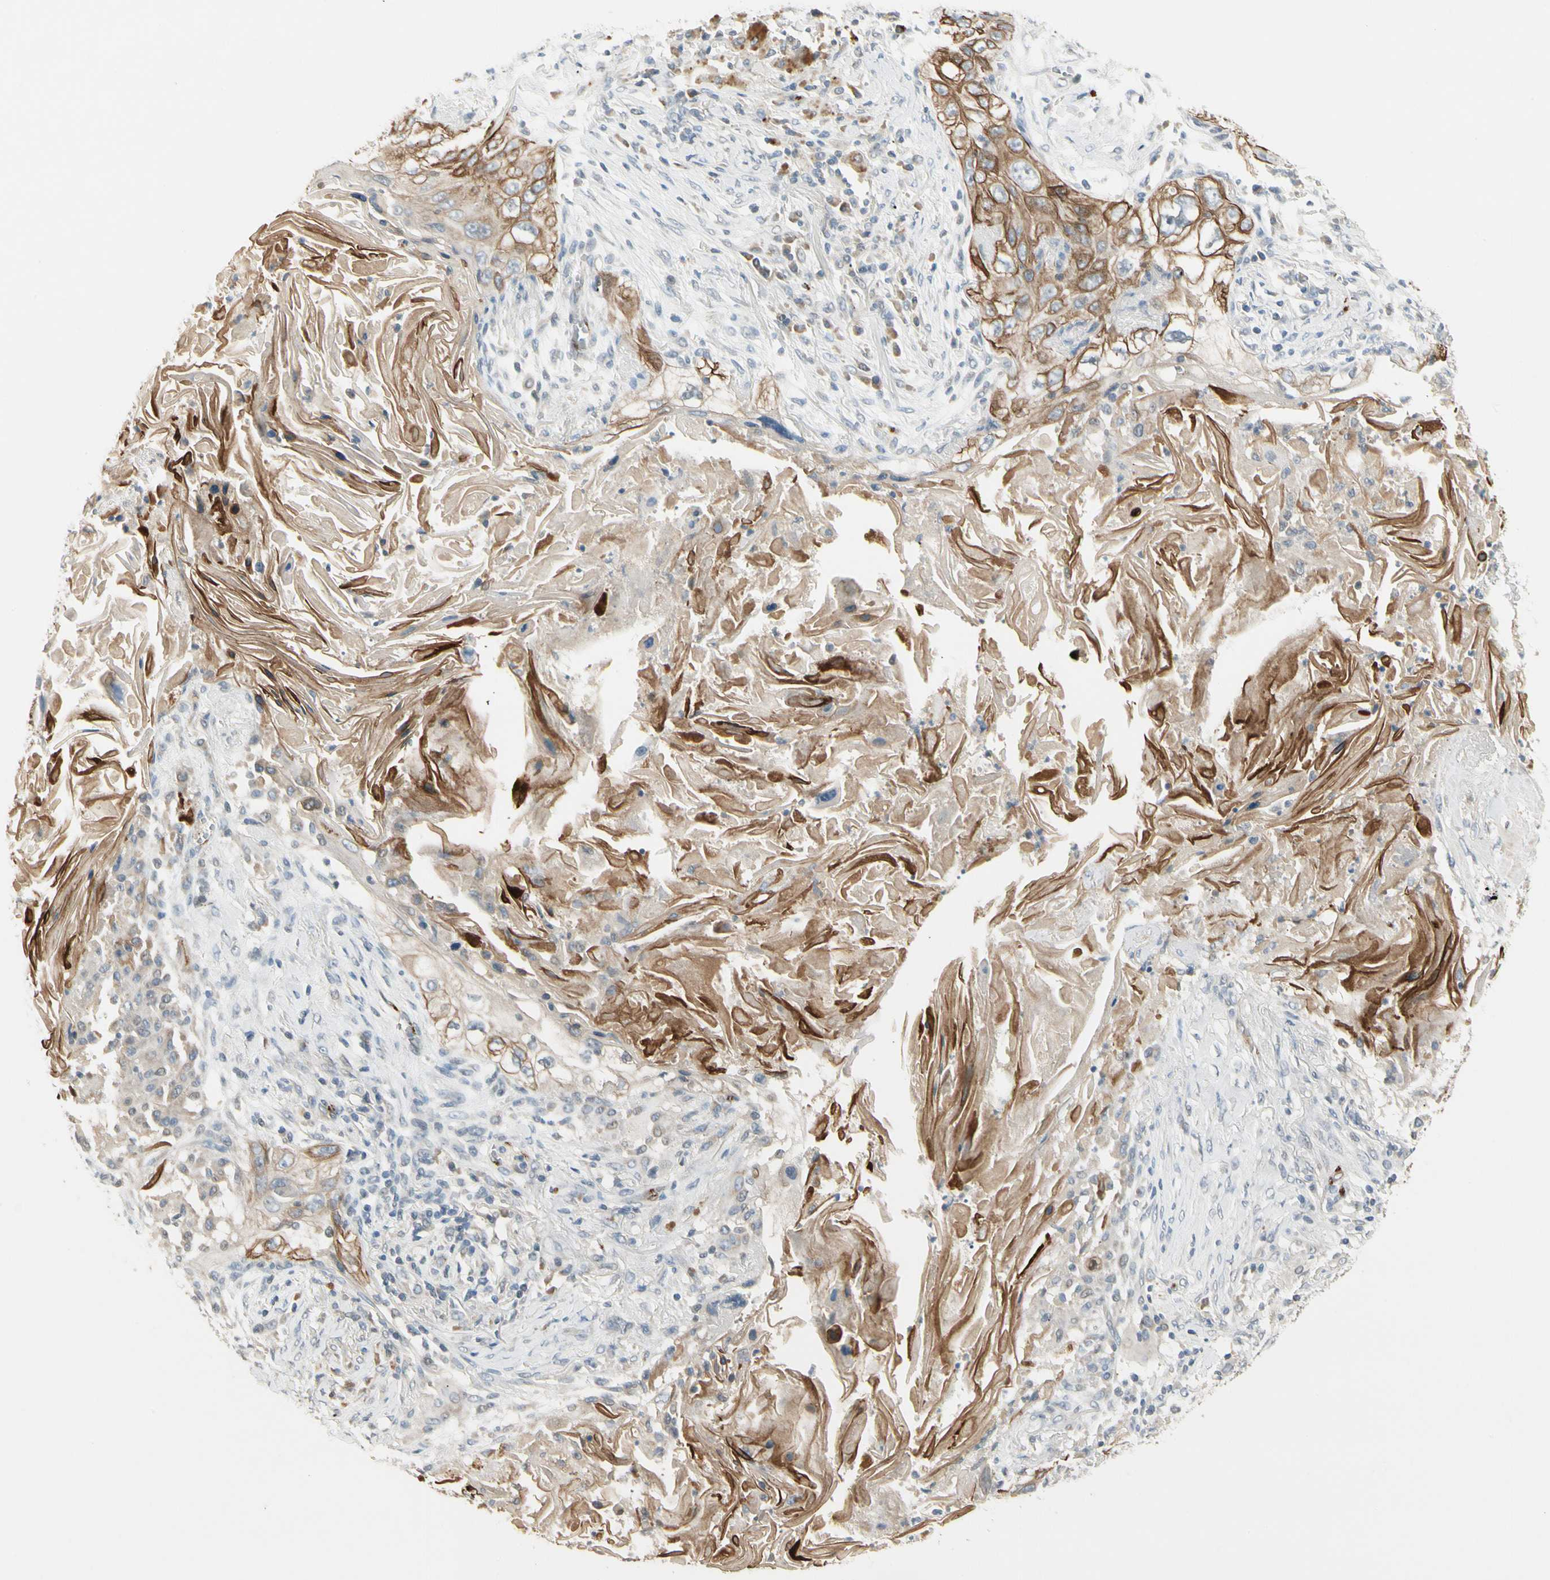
{"staining": {"intensity": "moderate", "quantity": ">75%", "location": "cytoplasmic/membranous"}, "tissue": "lung cancer", "cell_type": "Tumor cells", "image_type": "cancer", "snomed": [{"axis": "morphology", "description": "Squamous cell carcinoma, NOS"}, {"axis": "topography", "description": "Lung"}], "caption": "IHC of lung cancer demonstrates medium levels of moderate cytoplasmic/membranous staining in about >75% of tumor cells.", "gene": "MANSC1", "patient": {"sex": "female", "age": 67}}